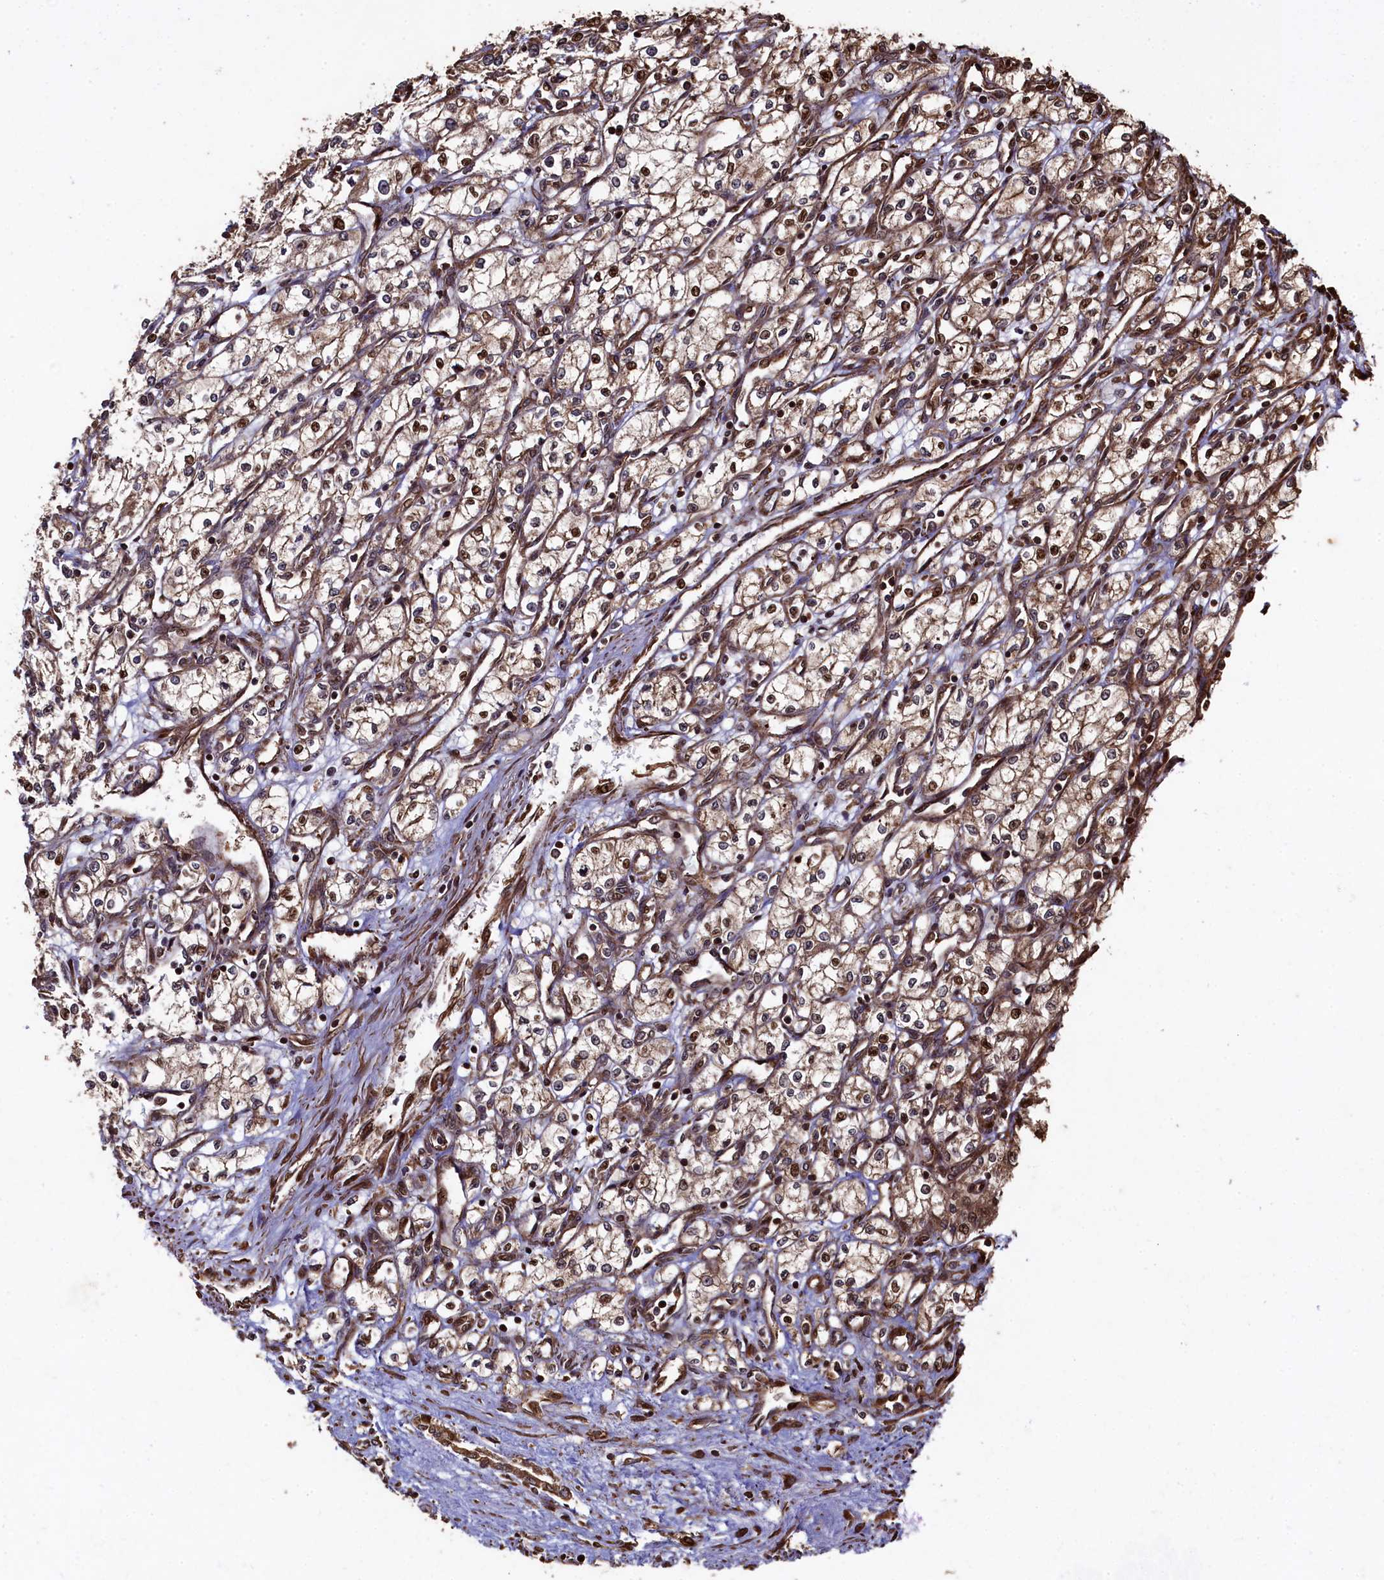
{"staining": {"intensity": "moderate", "quantity": ">75%", "location": "cytoplasmic/membranous,nuclear"}, "tissue": "renal cancer", "cell_type": "Tumor cells", "image_type": "cancer", "snomed": [{"axis": "morphology", "description": "Adenocarcinoma, NOS"}, {"axis": "topography", "description": "Kidney"}], "caption": "Protein expression analysis of renal cancer demonstrates moderate cytoplasmic/membranous and nuclear staining in approximately >75% of tumor cells. (IHC, brightfield microscopy, high magnification).", "gene": "PIGN", "patient": {"sex": "male", "age": 59}}